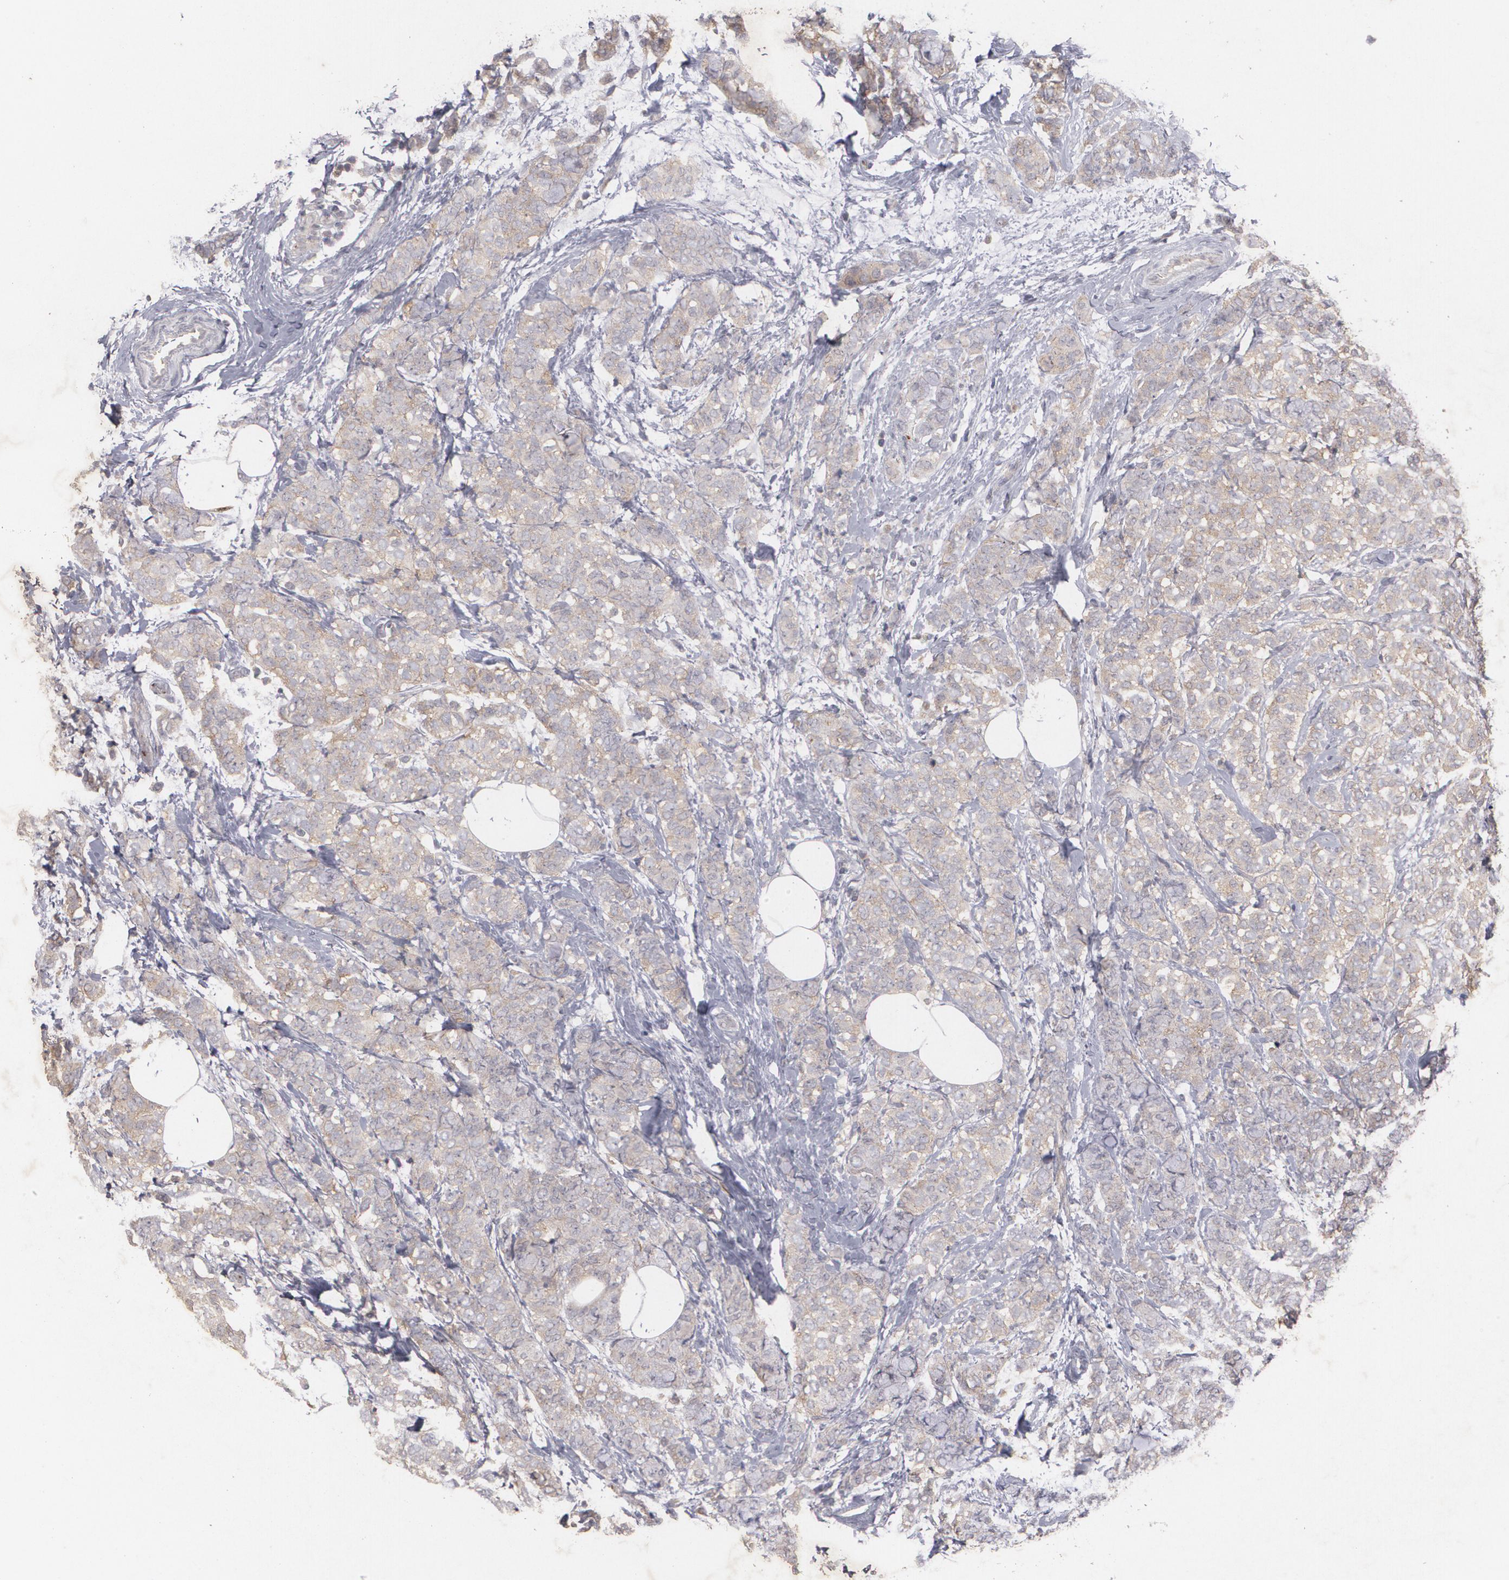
{"staining": {"intensity": "weak", "quantity": ">75%", "location": "cytoplasmic/membranous"}, "tissue": "breast cancer", "cell_type": "Tumor cells", "image_type": "cancer", "snomed": [{"axis": "morphology", "description": "Lobular carcinoma"}, {"axis": "topography", "description": "Breast"}], "caption": "Lobular carcinoma (breast) stained with a protein marker displays weak staining in tumor cells.", "gene": "HTT", "patient": {"sex": "female", "age": 60}}